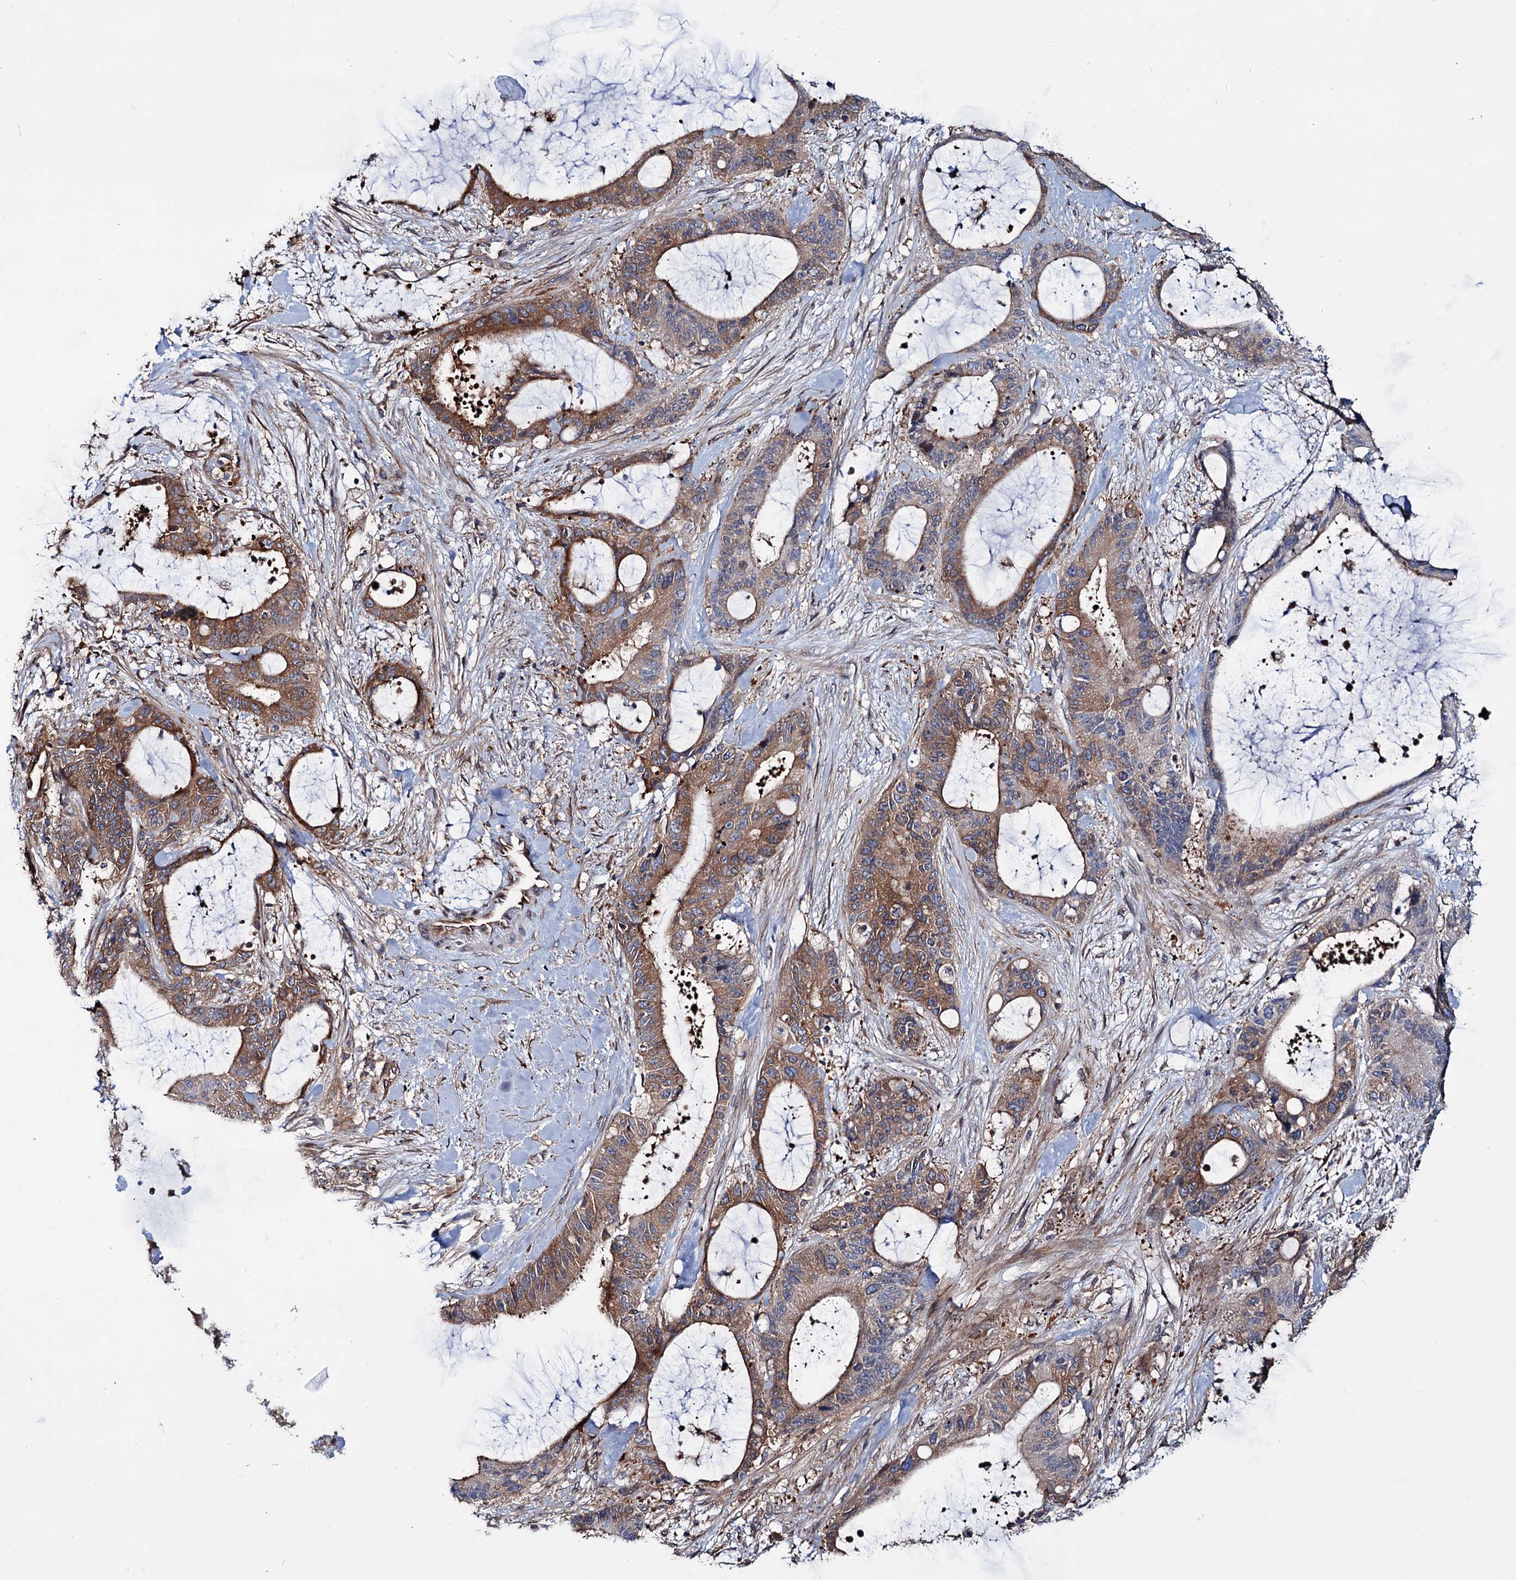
{"staining": {"intensity": "moderate", "quantity": ">75%", "location": "cytoplasmic/membranous"}, "tissue": "liver cancer", "cell_type": "Tumor cells", "image_type": "cancer", "snomed": [{"axis": "morphology", "description": "Normal tissue, NOS"}, {"axis": "morphology", "description": "Cholangiocarcinoma"}, {"axis": "topography", "description": "Liver"}, {"axis": "topography", "description": "Peripheral nerve tissue"}], "caption": "Protein positivity by immunohistochemistry (IHC) exhibits moderate cytoplasmic/membranous positivity in approximately >75% of tumor cells in liver cancer. The staining was performed using DAB (3,3'-diaminobenzidine), with brown indicating positive protein expression. Nuclei are stained blue with hematoxylin.", "gene": "PTDSS2", "patient": {"sex": "female", "age": 73}}